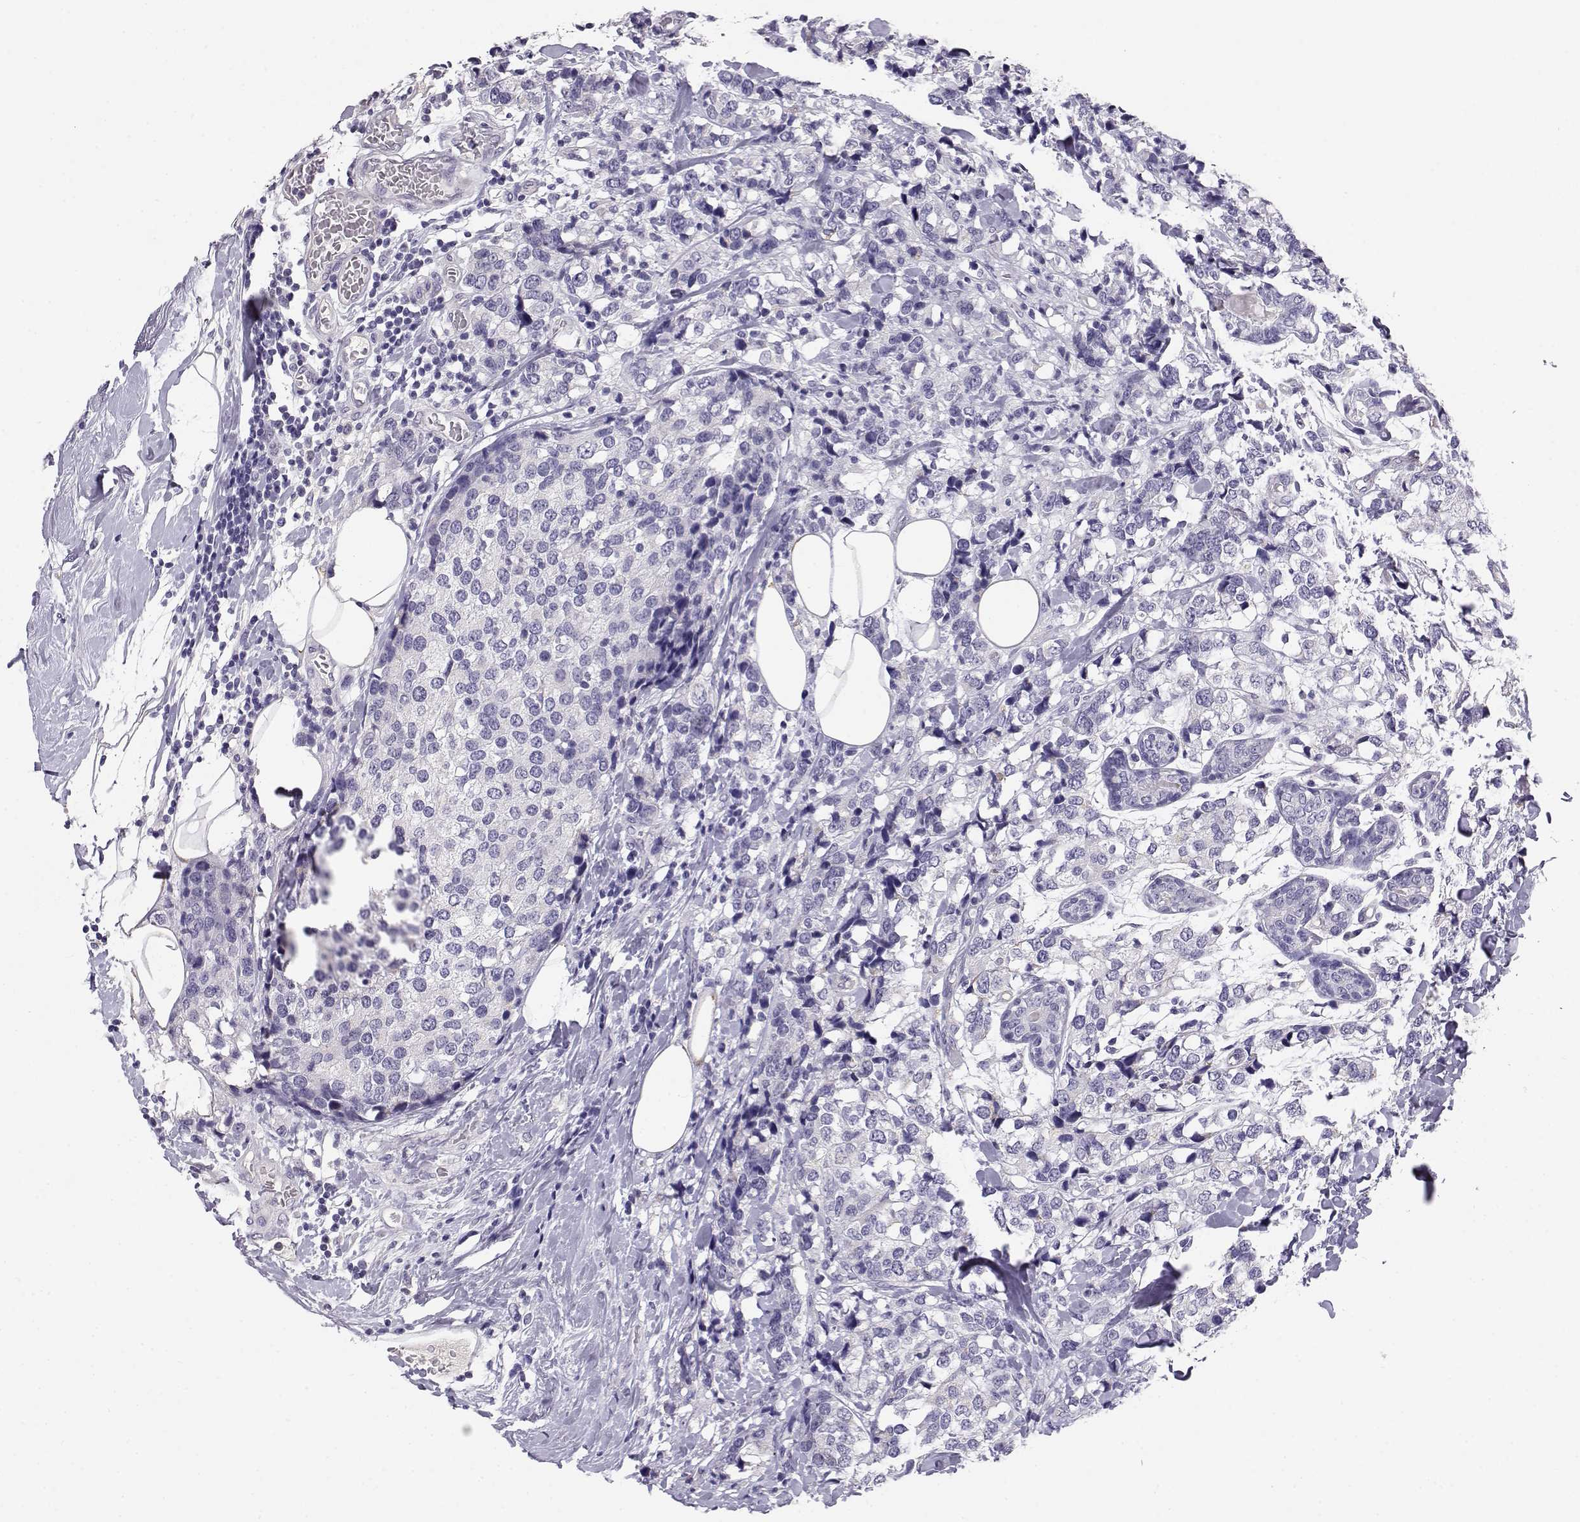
{"staining": {"intensity": "negative", "quantity": "none", "location": "none"}, "tissue": "breast cancer", "cell_type": "Tumor cells", "image_type": "cancer", "snomed": [{"axis": "morphology", "description": "Lobular carcinoma"}, {"axis": "topography", "description": "Breast"}], "caption": "DAB immunohistochemical staining of human breast cancer shows no significant expression in tumor cells.", "gene": "ENDOU", "patient": {"sex": "female", "age": 59}}